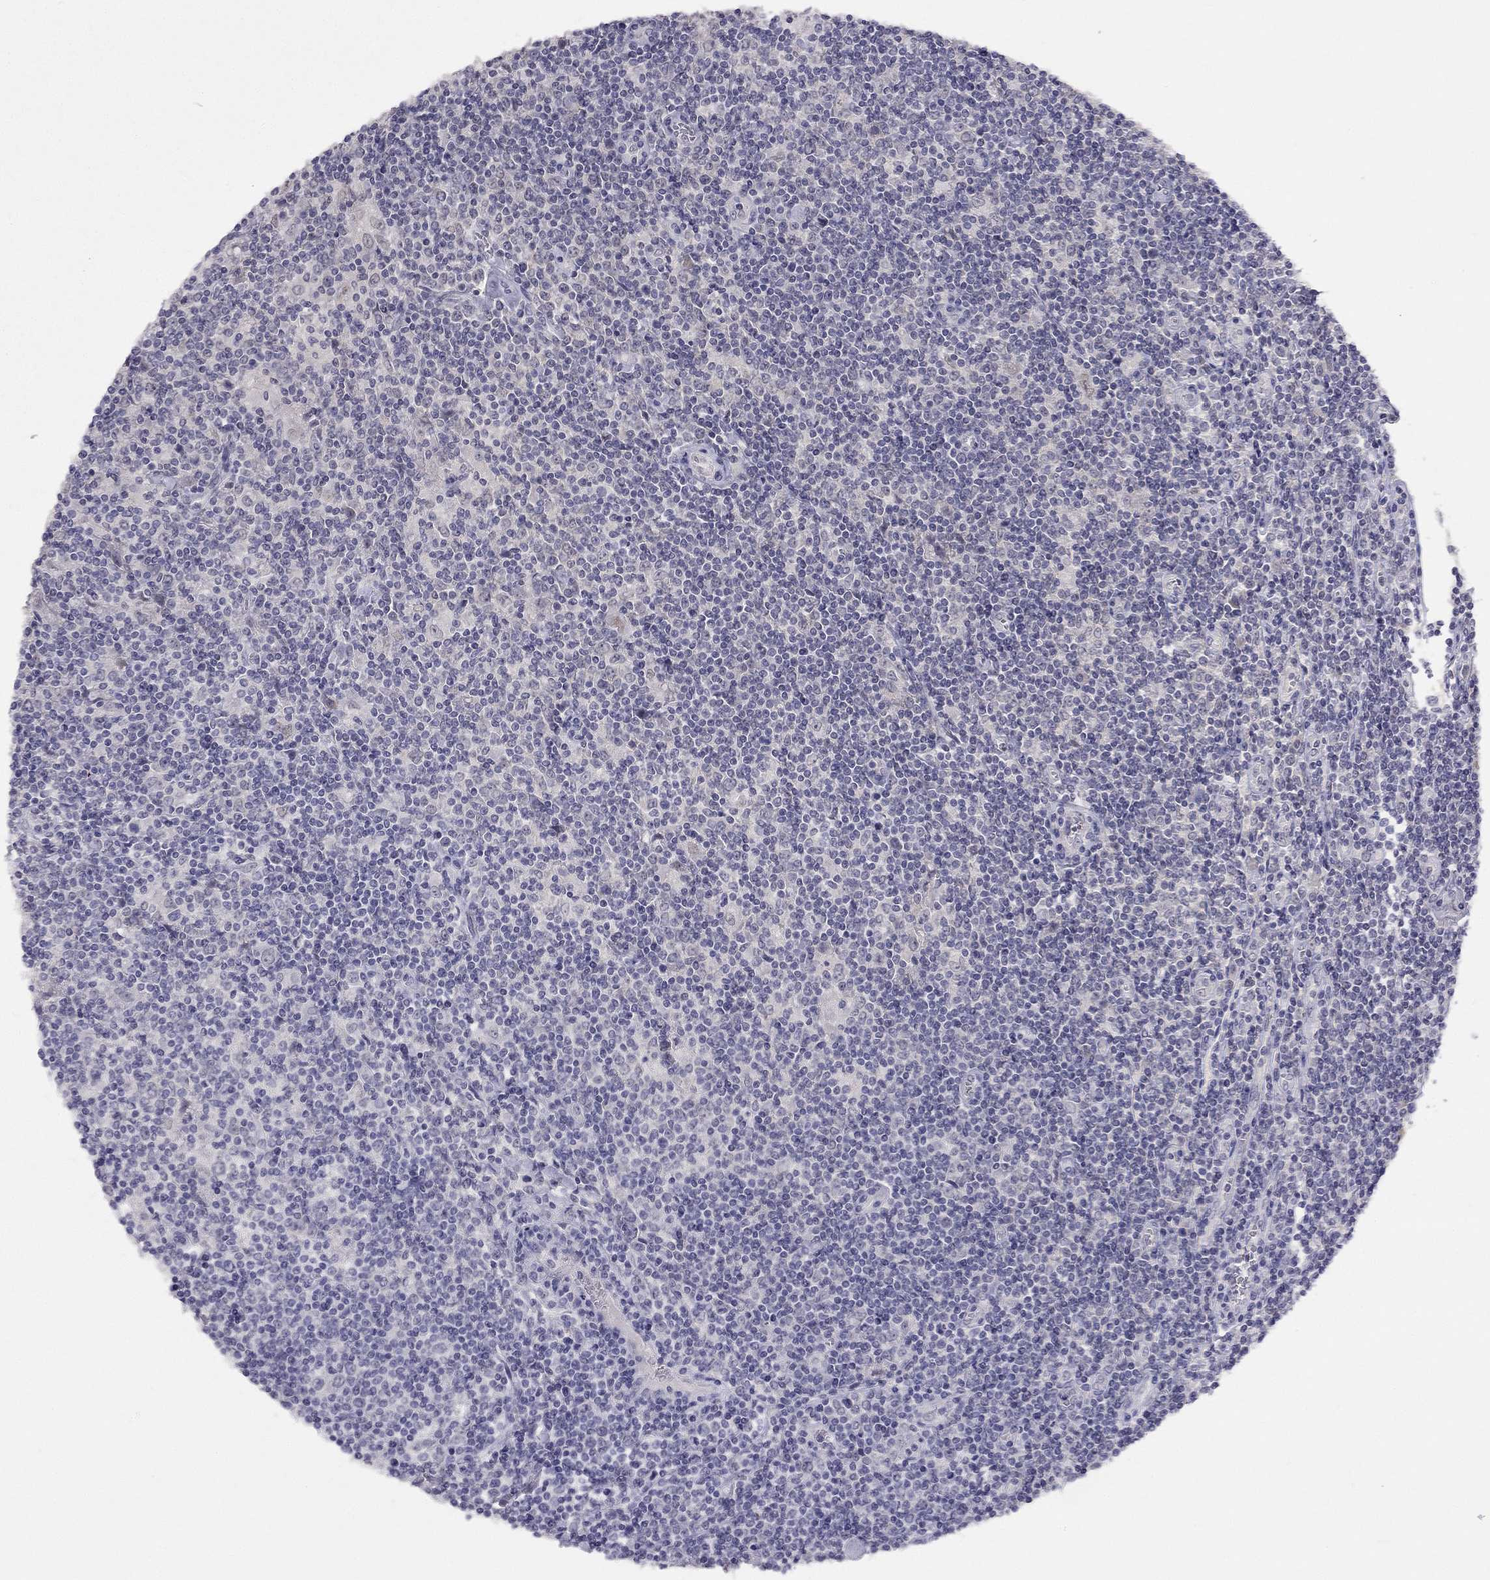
{"staining": {"intensity": "negative", "quantity": "none", "location": "none"}, "tissue": "lymphoma", "cell_type": "Tumor cells", "image_type": "cancer", "snomed": [{"axis": "morphology", "description": "Hodgkin's disease, NOS"}, {"axis": "topography", "description": "Lymph node"}], "caption": "Image shows no protein staining in tumor cells of Hodgkin's disease tissue. Brightfield microscopy of IHC stained with DAB (3,3'-diaminobenzidine) (brown) and hematoxylin (blue), captured at high magnification.", "gene": "C16orf89", "patient": {"sex": "male", "age": 40}}